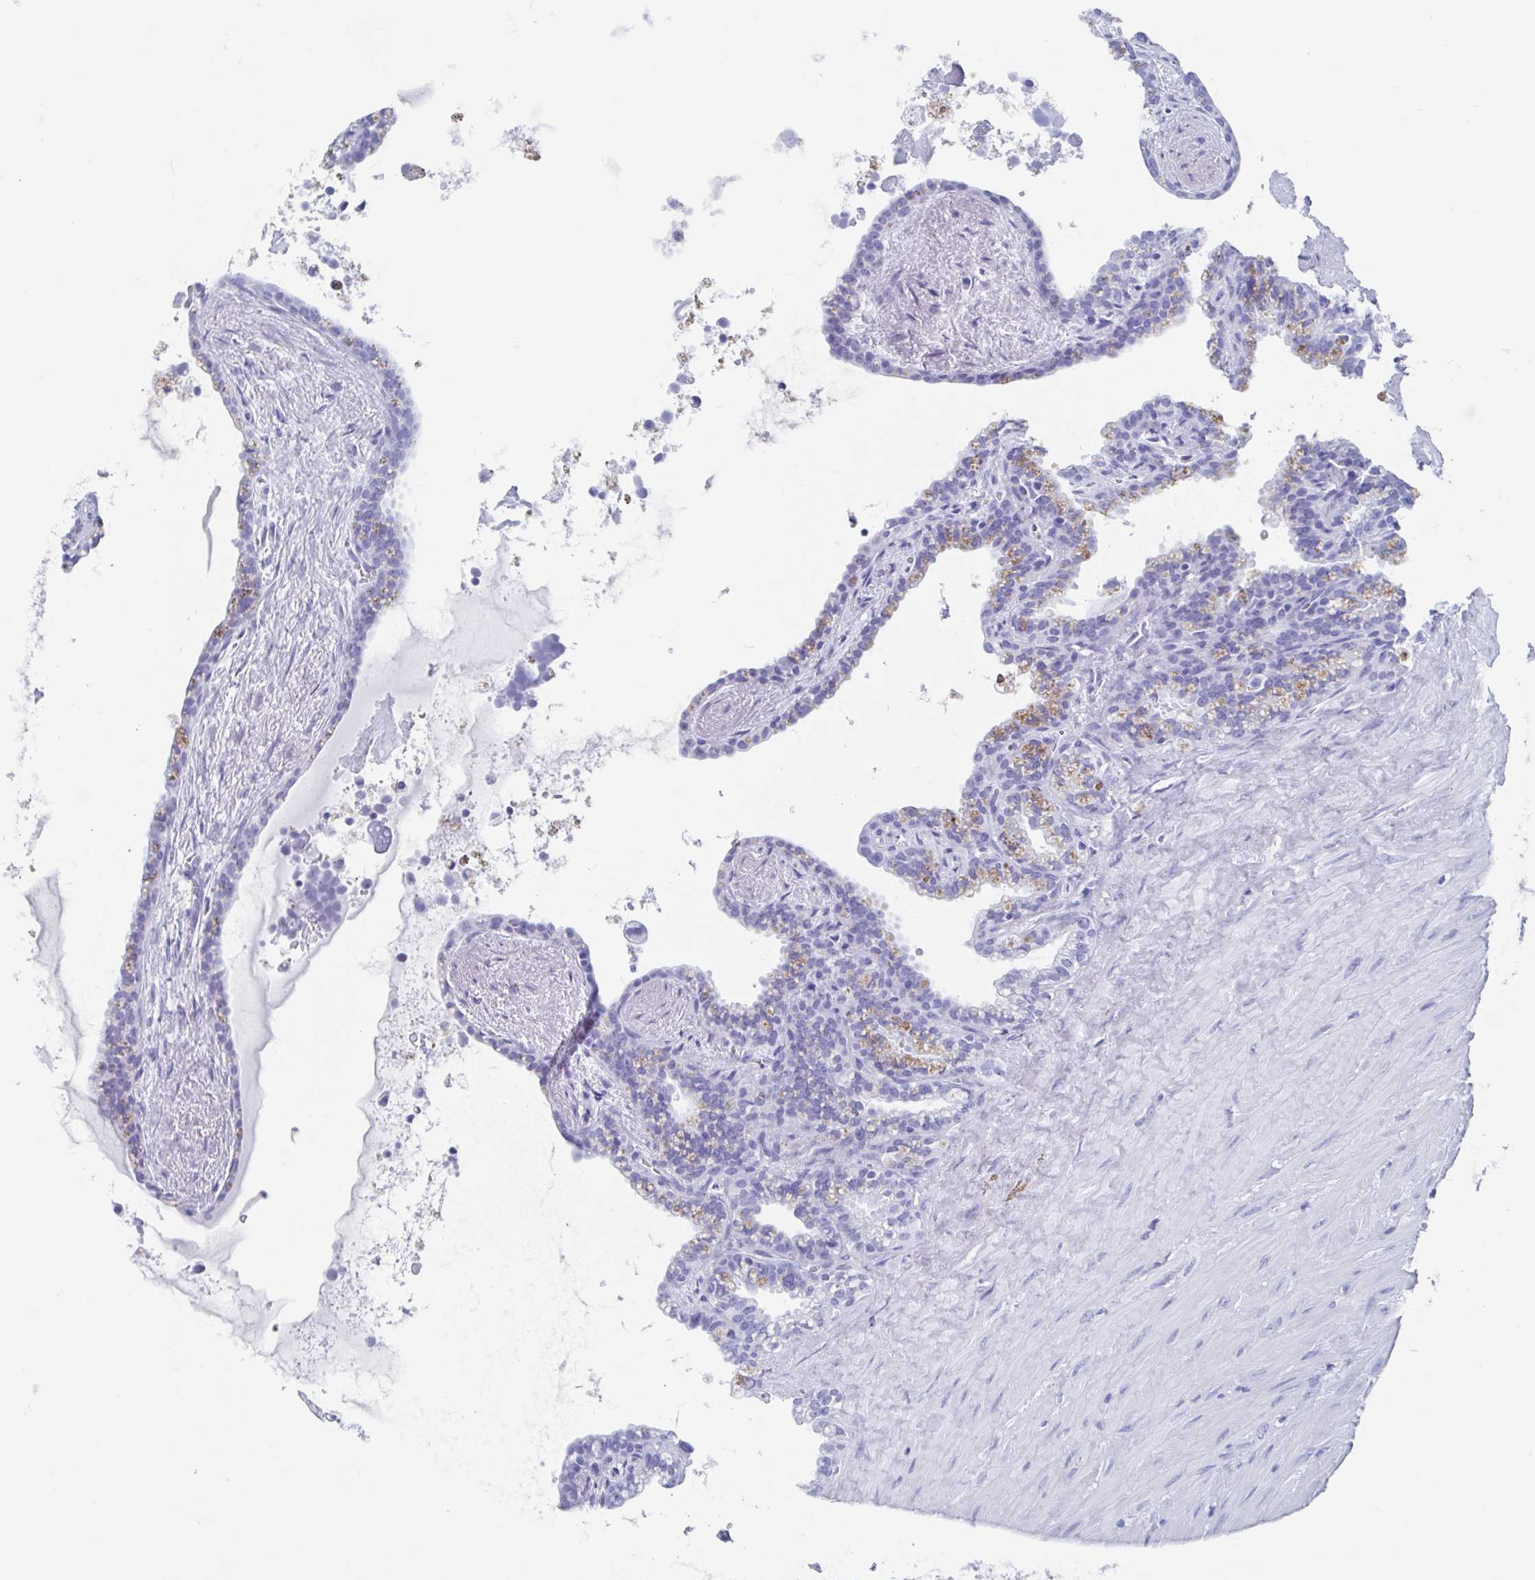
{"staining": {"intensity": "negative", "quantity": "none", "location": "none"}, "tissue": "seminal vesicle", "cell_type": "Glandular cells", "image_type": "normal", "snomed": [{"axis": "morphology", "description": "Normal tissue, NOS"}, {"axis": "topography", "description": "Seminal veicle"}], "caption": "An immunohistochemistry (IHC) image of benign seminal vesicle is shown. There is no staining in glandular cells of seminal vesicle.", "gene": "HDGFL1", "patient": {"sex": "male", "age": 76}}